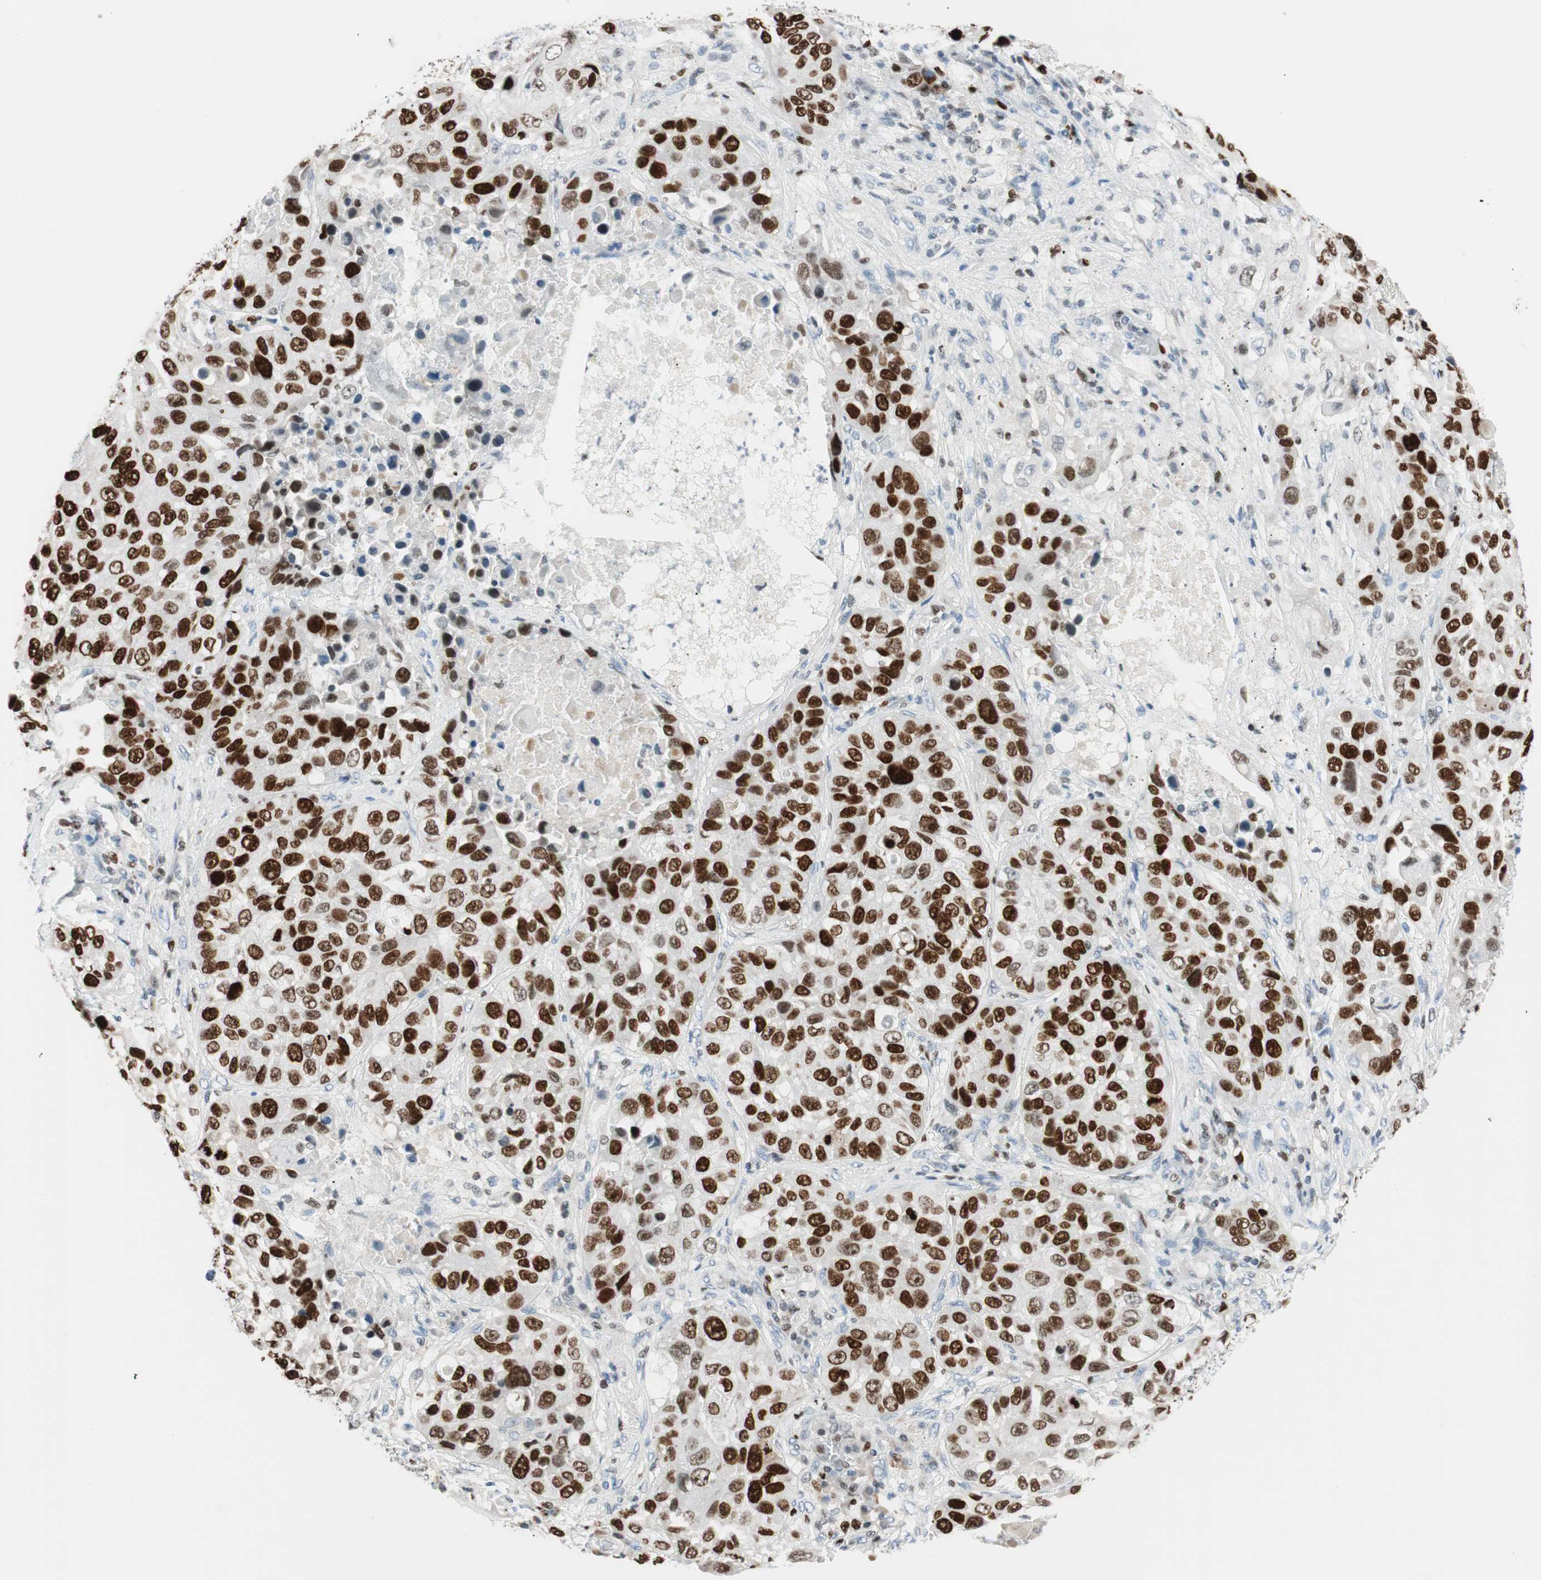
{"staining": {"intensity": "strong", "quantity": ">75%", "location": "nuclear"}, "tissue": "lung cancer", "cell_type": "Tumor cells", "image_type": "cancer", "snomed": [{"axis": "morphology", "description": "Squamous cell carcinoma, NOS"}, {"axis": "topography", "description": "Lung"}], "caption": "This is an image of immunohistochemistry staining of lung squamous cell carcinoma, which shows strong expression in the nuclear of tumor cells.", "gene": "EZH2", "patient": {"sex": "male", "age": 57}}